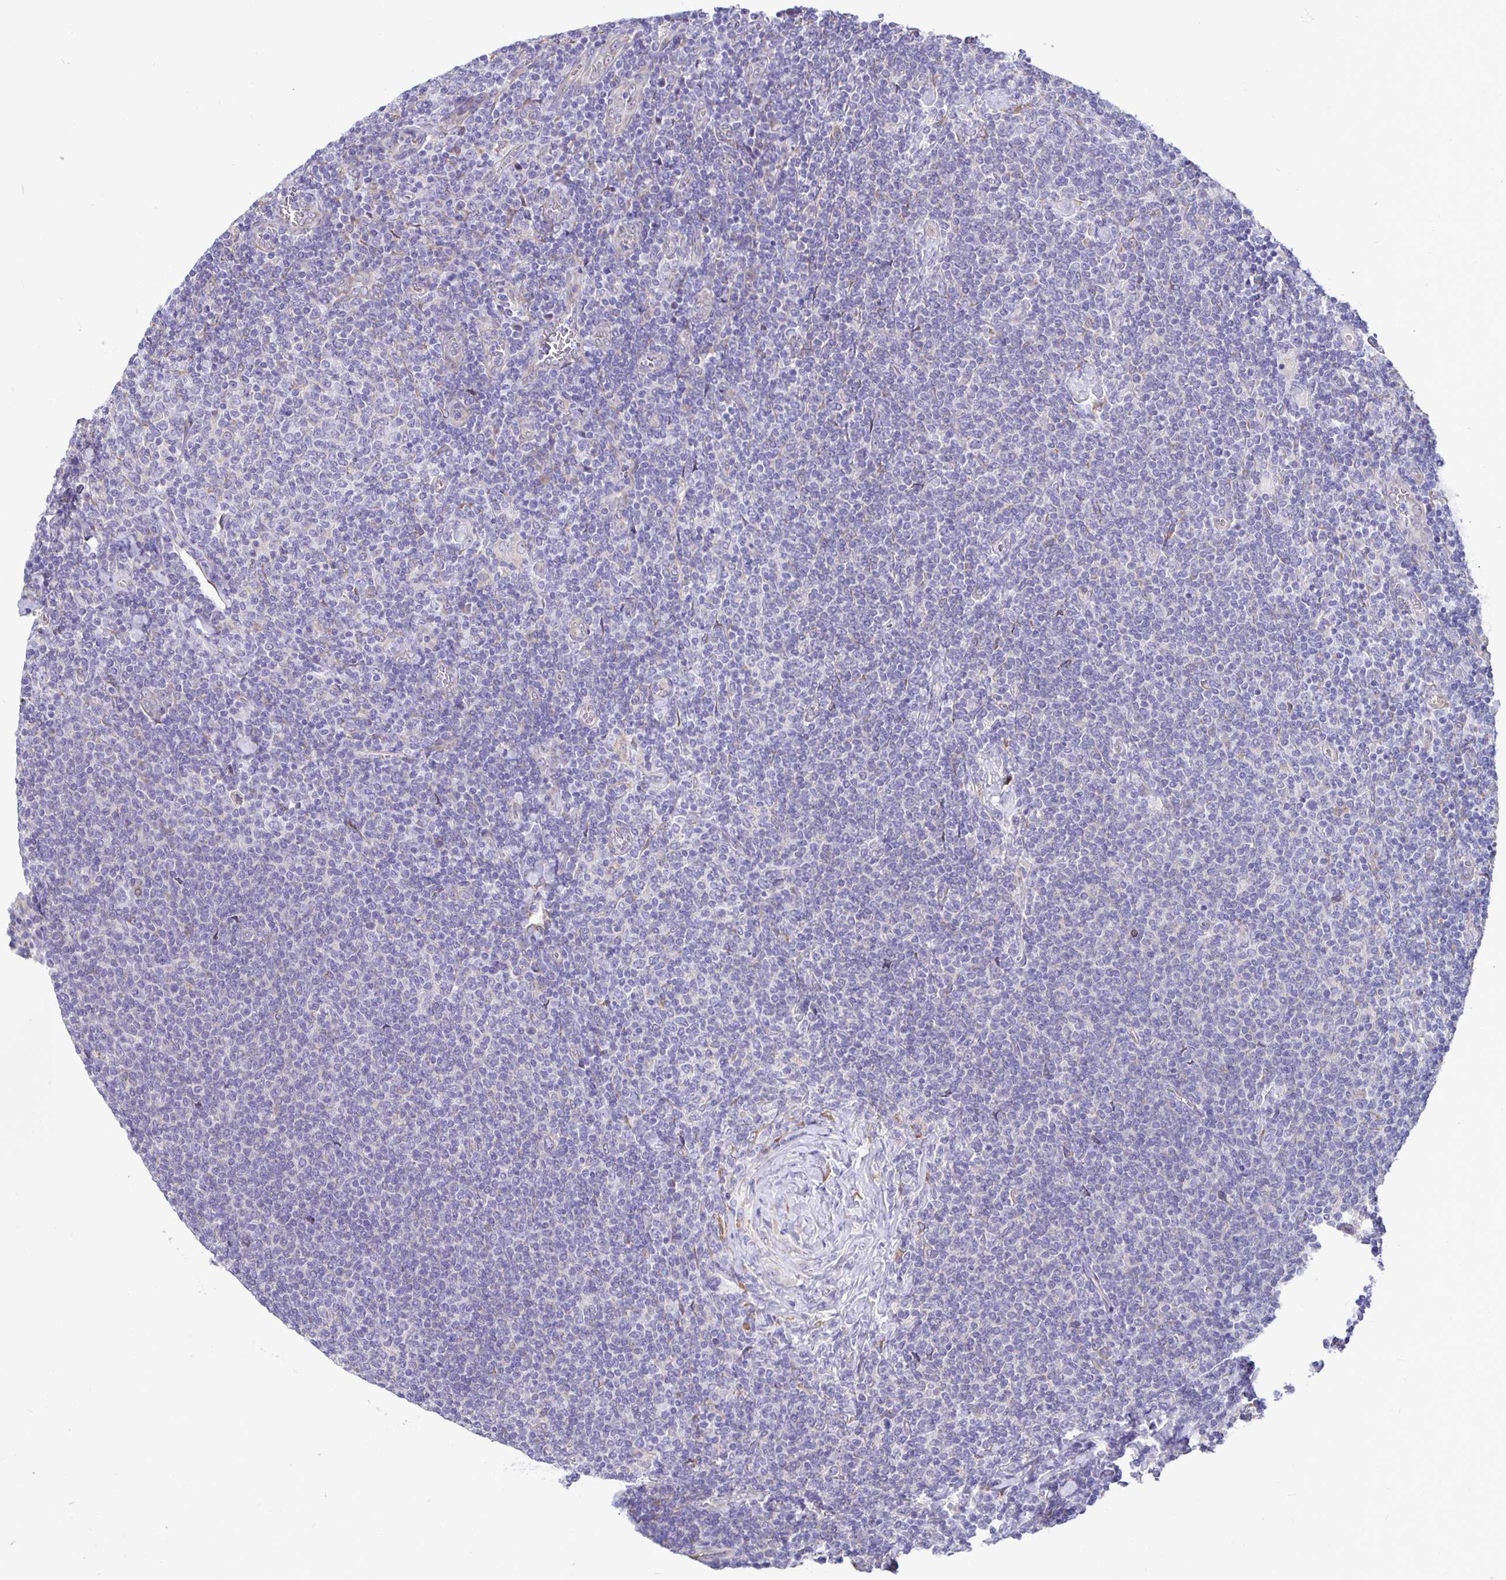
{"staining": {"intensity": "negative", "quantity": "none", "location": "none"}, "tissue": "lymphoma", "cell_type": "Tumor cells", "image_type": "cancer", "snomed": [{"axis": "morphology", "description": "Malignant lymphoma, non-Hodgkin's type, Low grade"}, {"axis": "topography", "description": "Lymph node"}], "caption": "Tumor cells are negative for brown protein staining in lymphoma.", "gene": "DNAI2", "patient": {"sex": "male", "age": 52}}